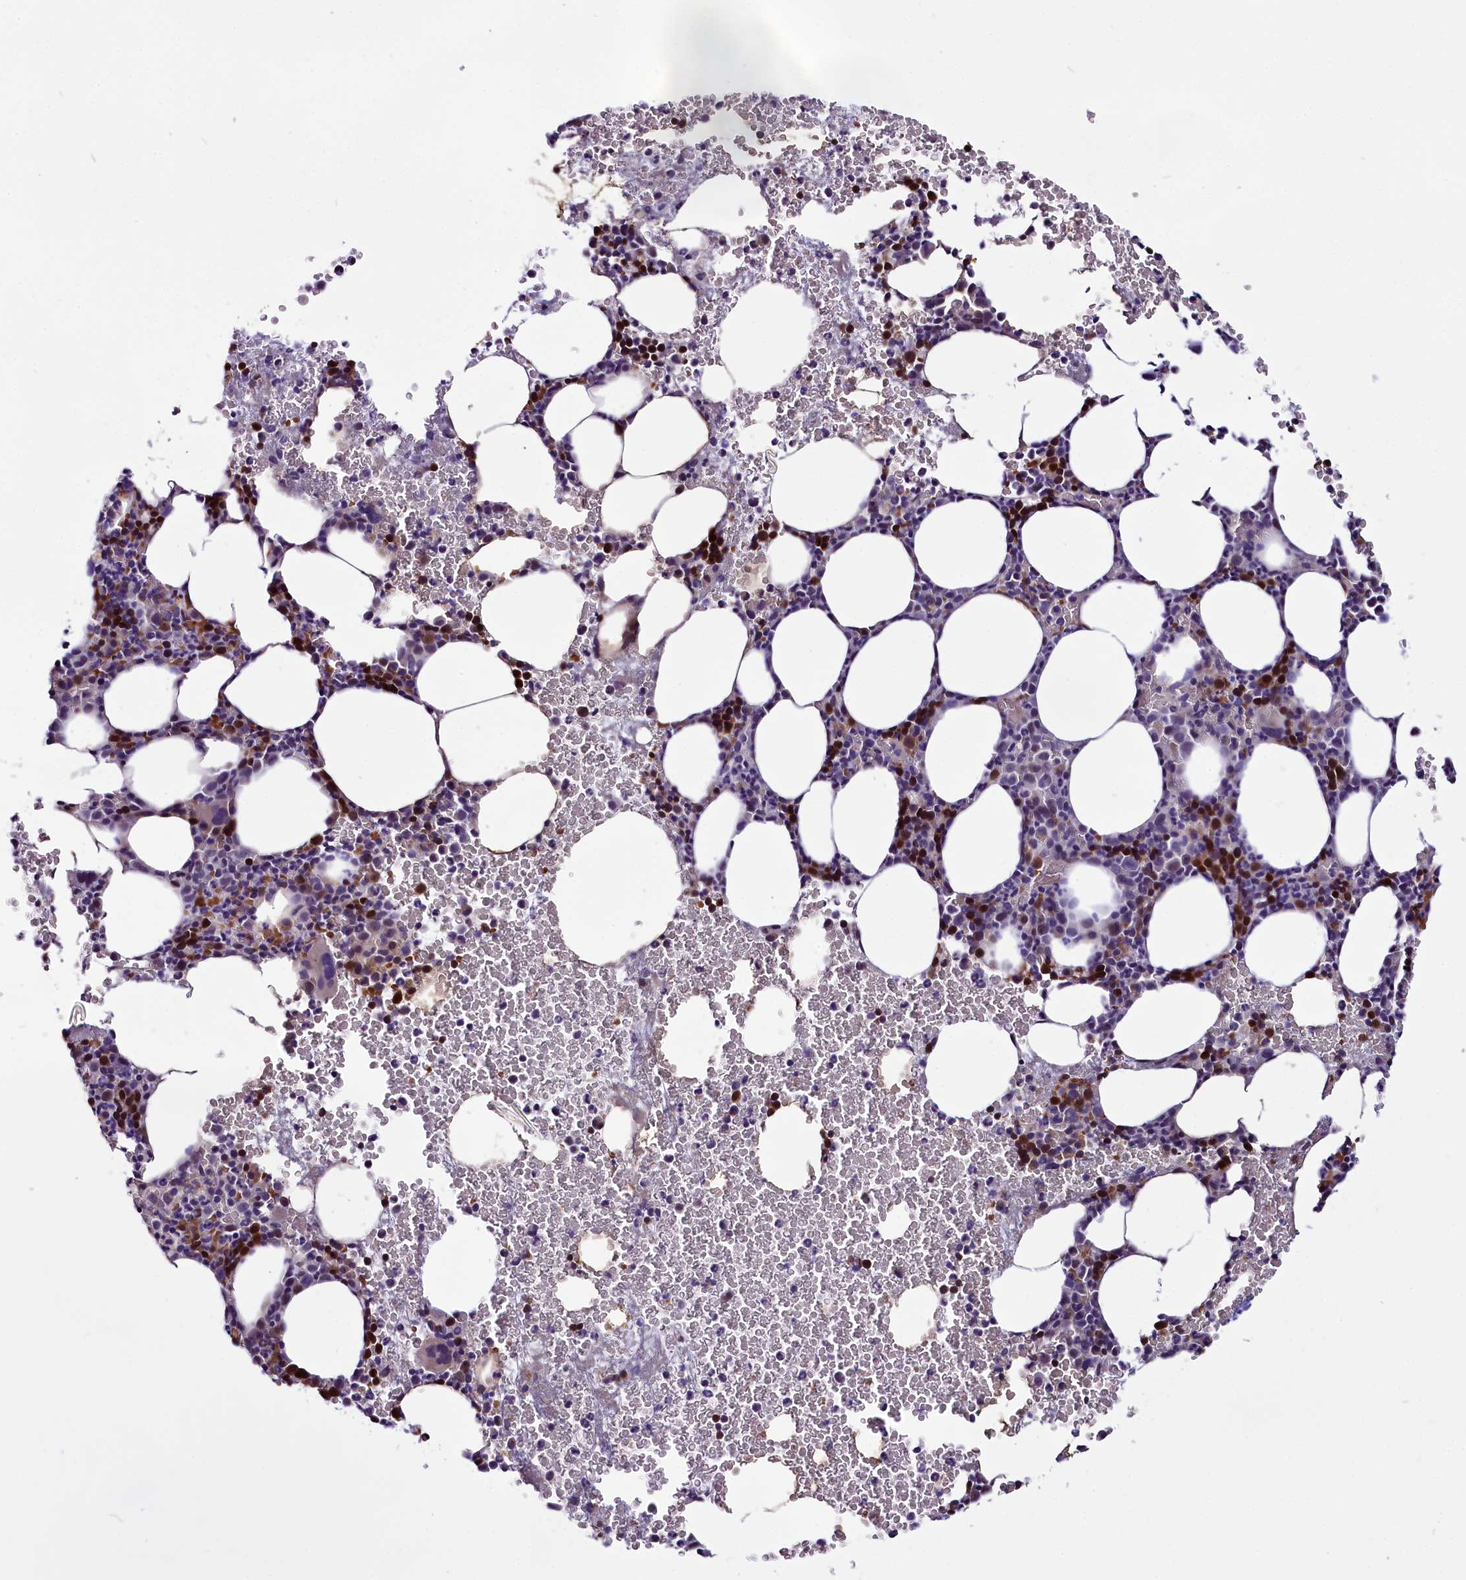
{"staining": {"intensity": "strong", "quantity": "<25%", "location": "cytoplasmic/membranous,nuclear"}, "tissue": "bone marrow", "cell_type": "Hematopoietic cells", "image_type": "normal", "snomed": [{"axis": "morphology", "description": "Normal tissue, NOS"}, {"axis": "morphology", "description": "Inflammation, NOS"}, {"axis": "topography", "description": "Bone marrow"}], "caption": "Brown immunohistochemical staining in benign bone marrow displays strong cytoplasmic/membranous,nuclear staining in approximately <25% of hematopoietic cells. The staining is performed using DAB brown chromogen to label protein expression. The nuclei are counter-stained blue using hematoxylin.", "gene": "C9orf40", "patient": {"sex": "female", "age": 78}}